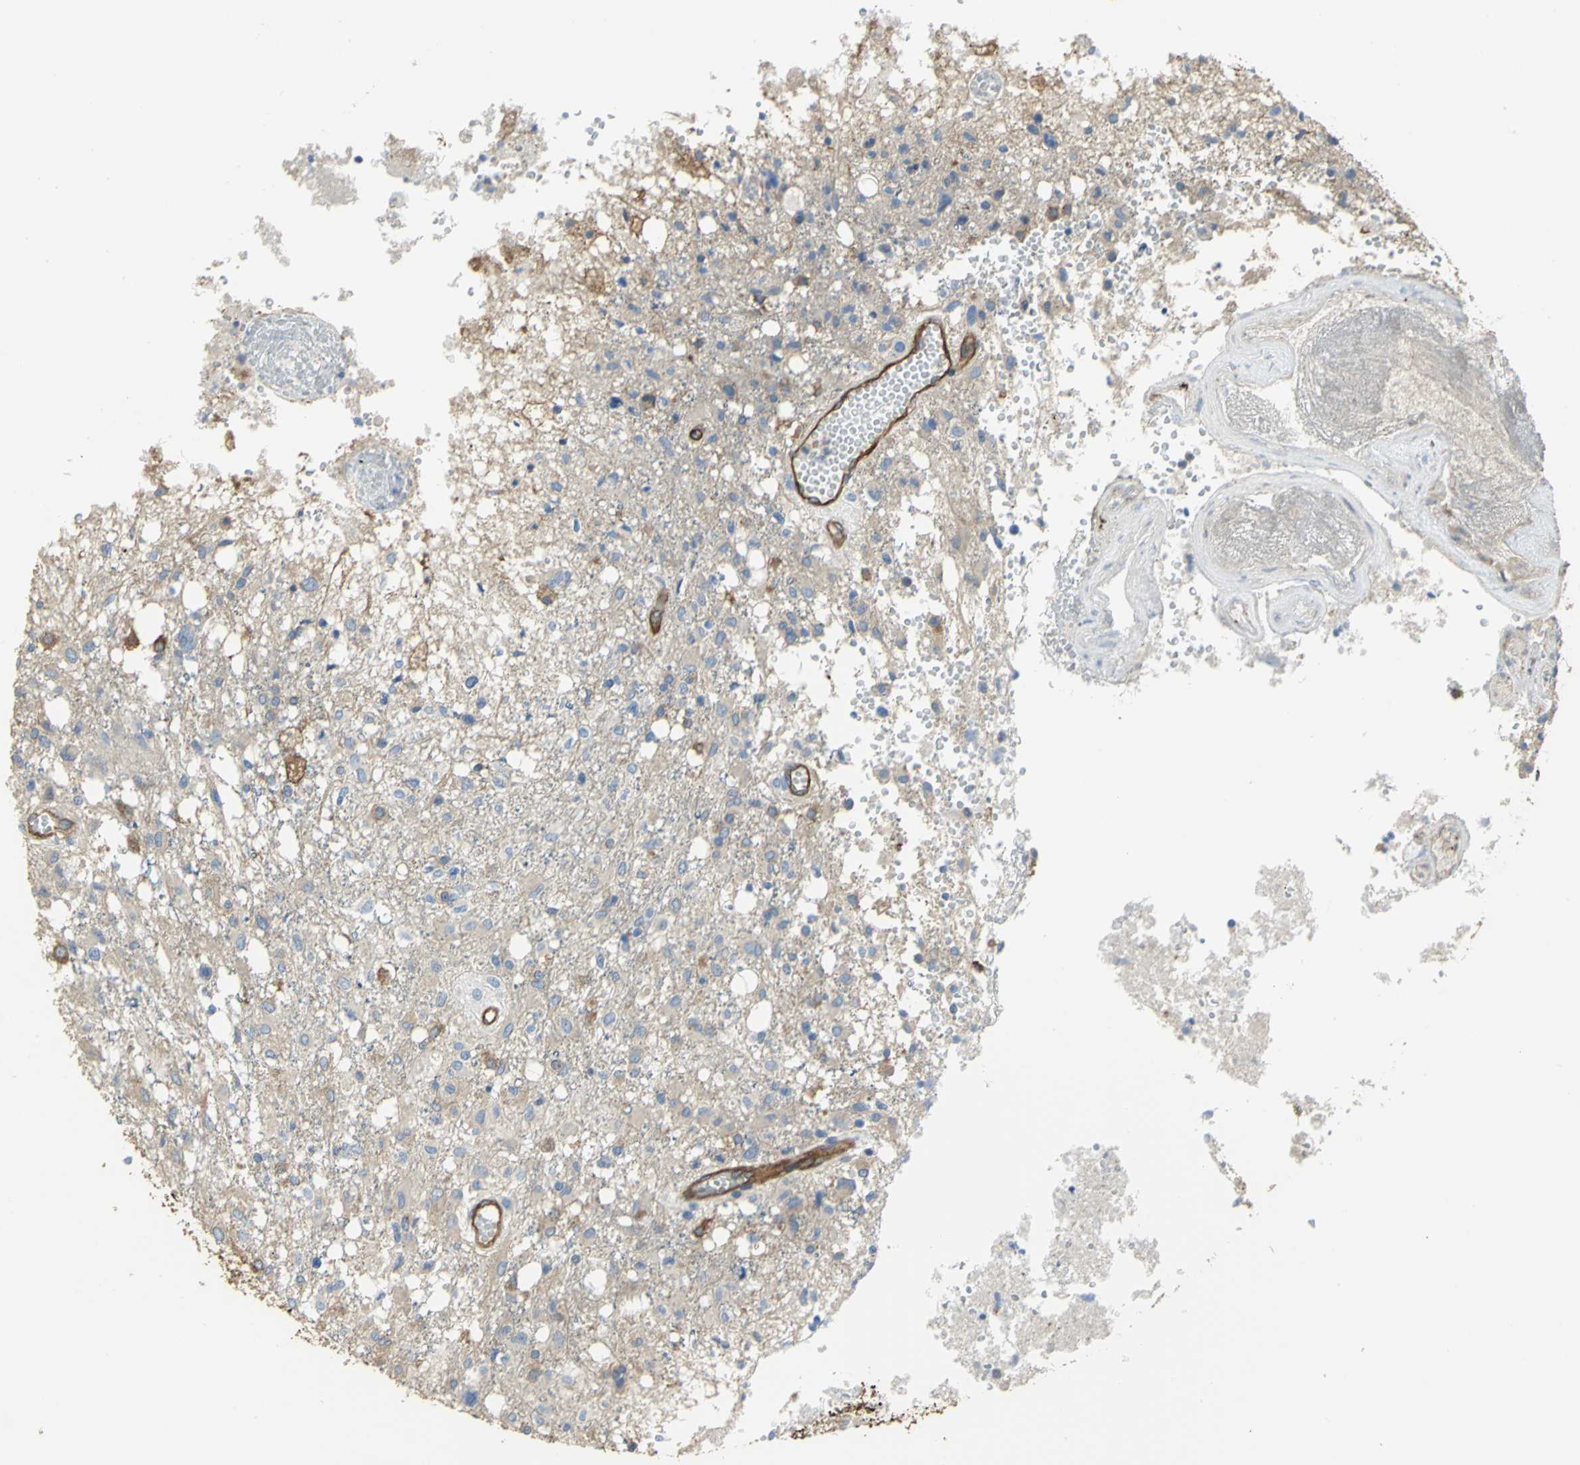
{"staining": {"intensity": "weak", "quantity": "25%-75%", "location": "cytoplasmic/membranous"}, "tissue": "glioma", "cell_type": "Tumor cells", "image_type": "cancer", "snomed": [{"axis": "morphology", "description": "Glioma, malignant, High grade"}, {"axis": "topography", "description": "Cerebral cortex"}], "caption": "A histopathology image showing weak cytoplasmic/membranous staining in approximately 25%-75% of tumor cells in glioma, as visualized by brown immunohistochemical staining.", "gene": "FLNB", "patient": {"sex": "male", "age": 76}}